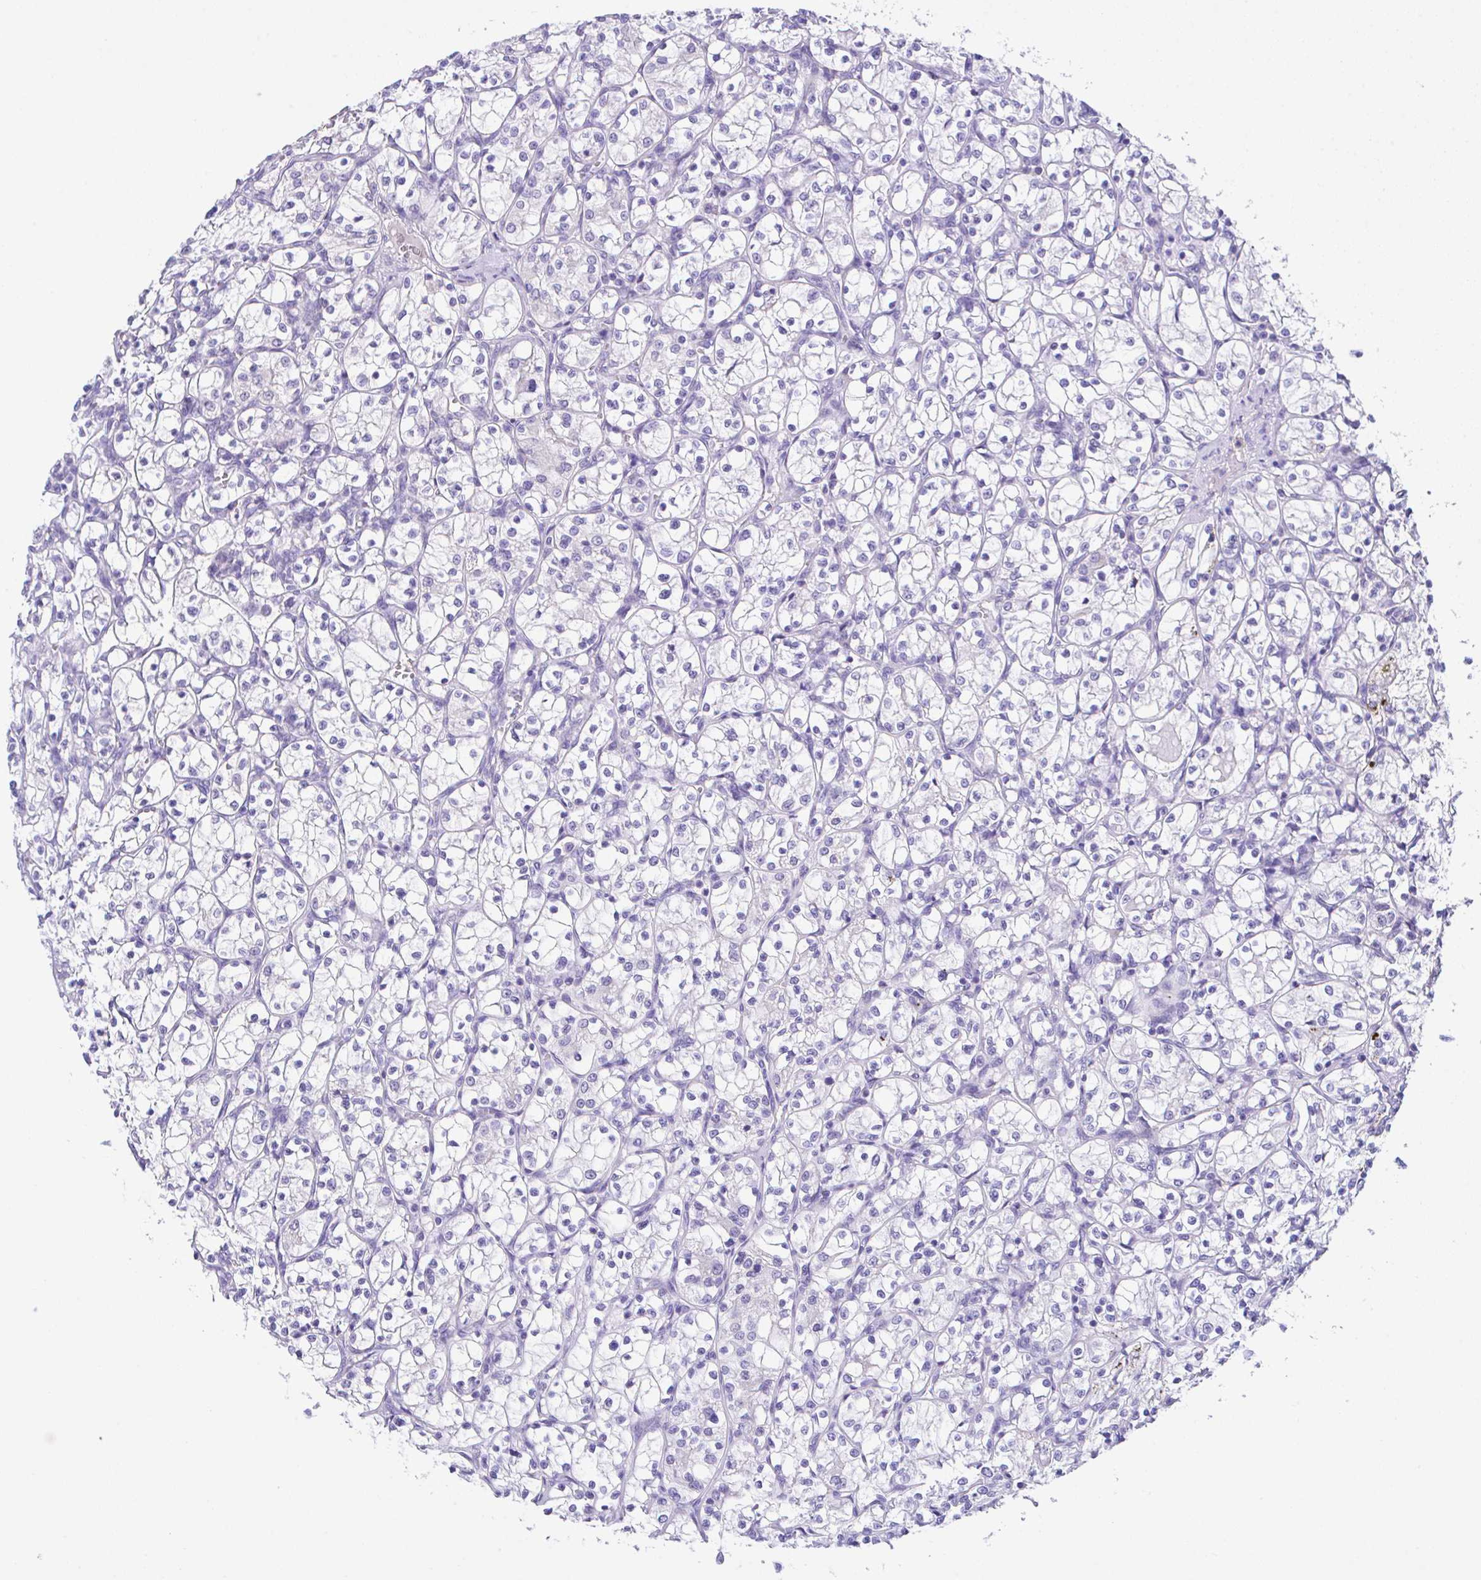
{"staining": {"intensity": "negative", "quantity": "none", "location": "none"}, "tissue": "renal cancer", "cell_type": "Tumor cells", "image_type": "cancer", "snomed": [{"axis": "morphology", "description": "Adenocarcinoma, NOS"}, {"axis": "topography", "description": "Kidney"}], "caption": "IHC histopathology image of neoplastic tissue: human adenocarcinoma (renal) stained with DAB (3,3'-diaminobenzidine) exhibits no significant protein expression in tumor cells. (Immunohistochemistry (ihc), brightfield microscopy, high magnification).", "gene": "HOXB4", "patient": {"sex": "female", "age": 69}}